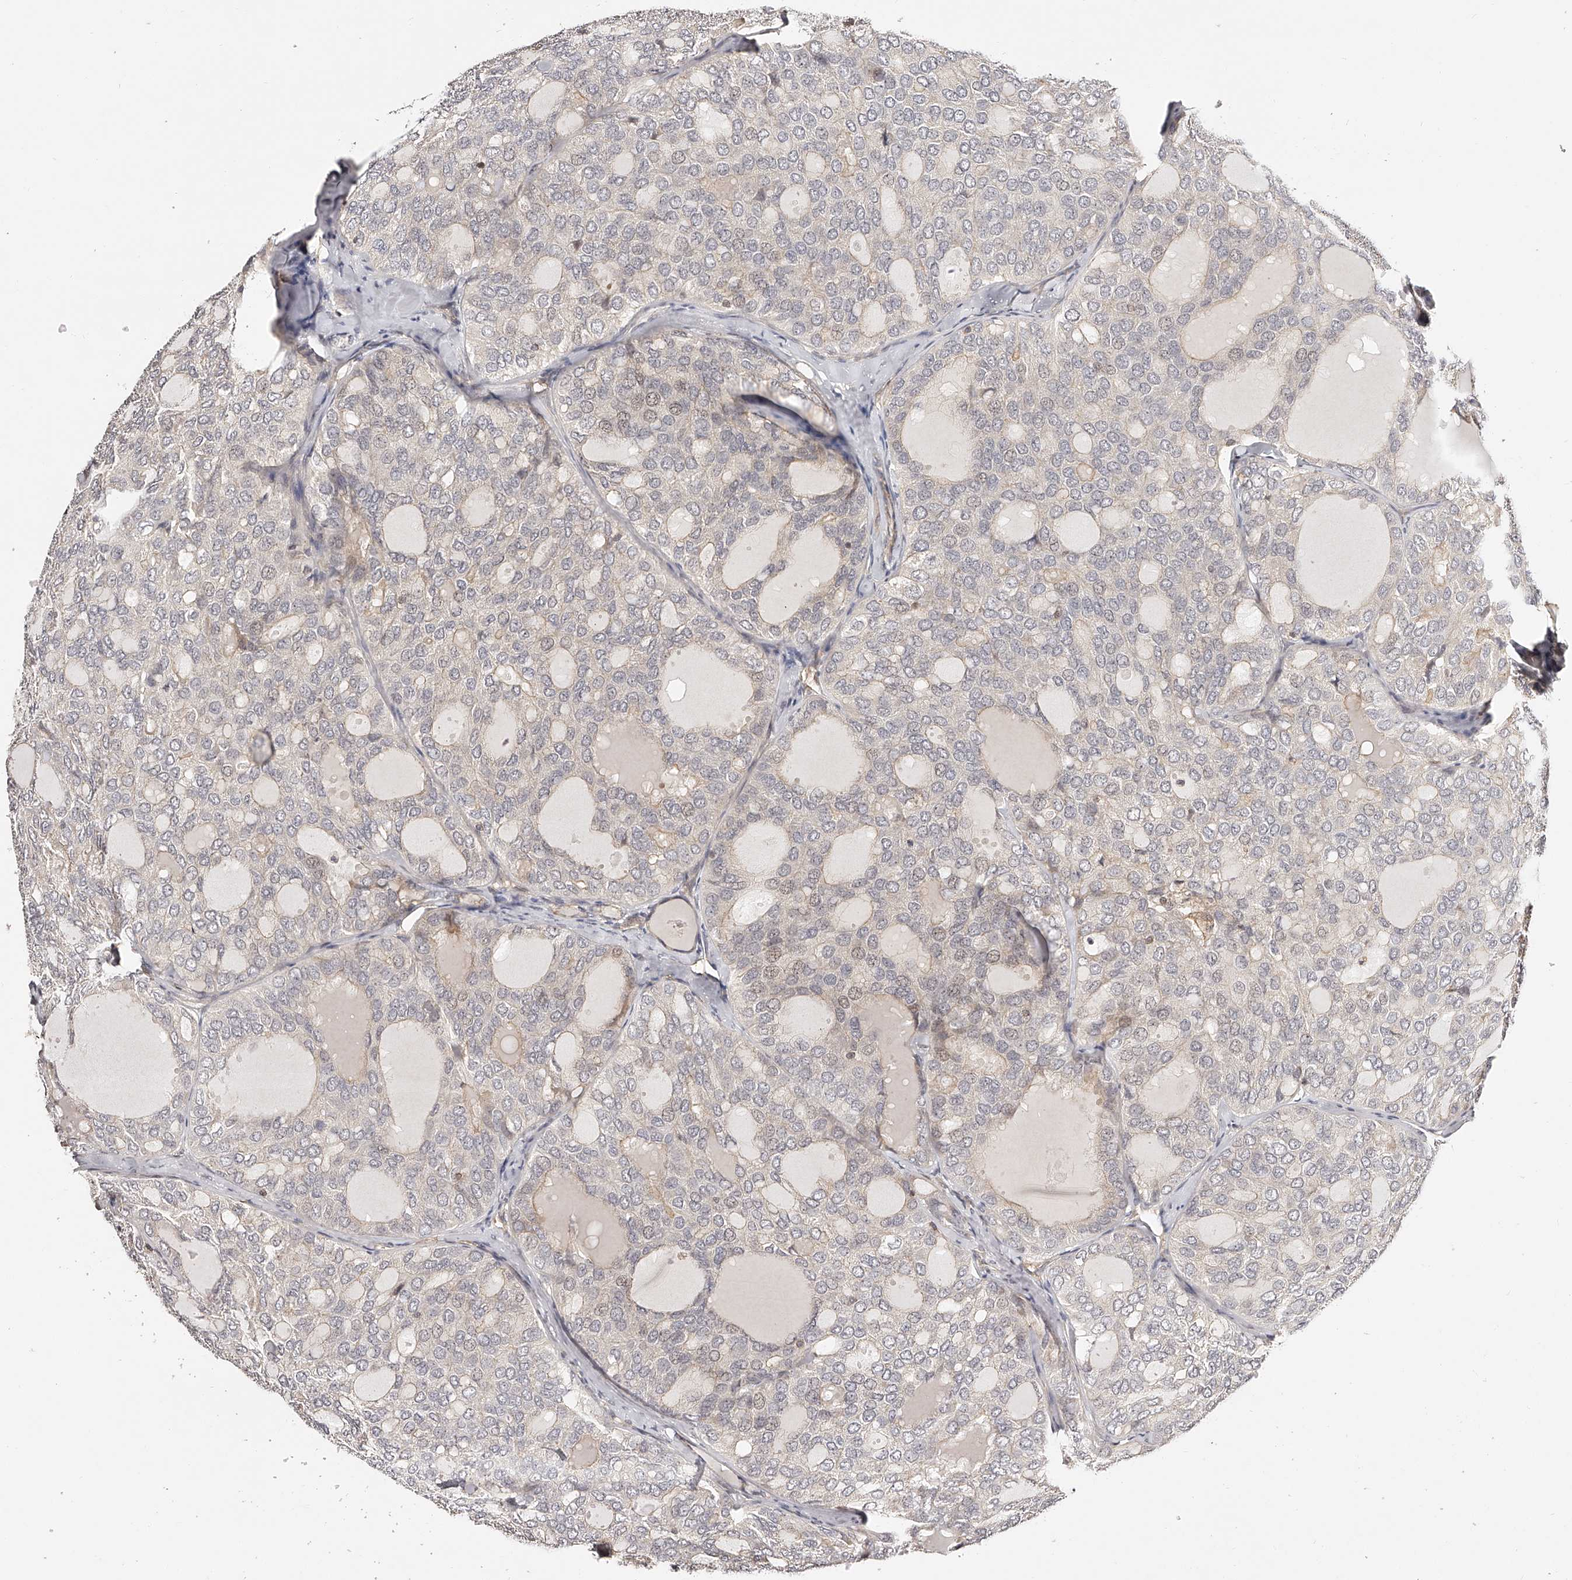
{"staining": {"intensity": "negative", "quantity": "none", "location": "none"}, "tissue": "thyroid cancer", "cell_type": "Tumor cells", "image_type": "cancer", "snomed": [{"axis": "morphology", "description": "Follicular adenoma carcinoma, NOS"}, {"axis": "topography", "description": "Thyroid gland"}], "caption": "There is no significant staining in tumor cells of thyroid cancer (follicular adenoma carcinoma).", "gene": "ZNF789", "patient": {"sex": "male", "age": 75}}